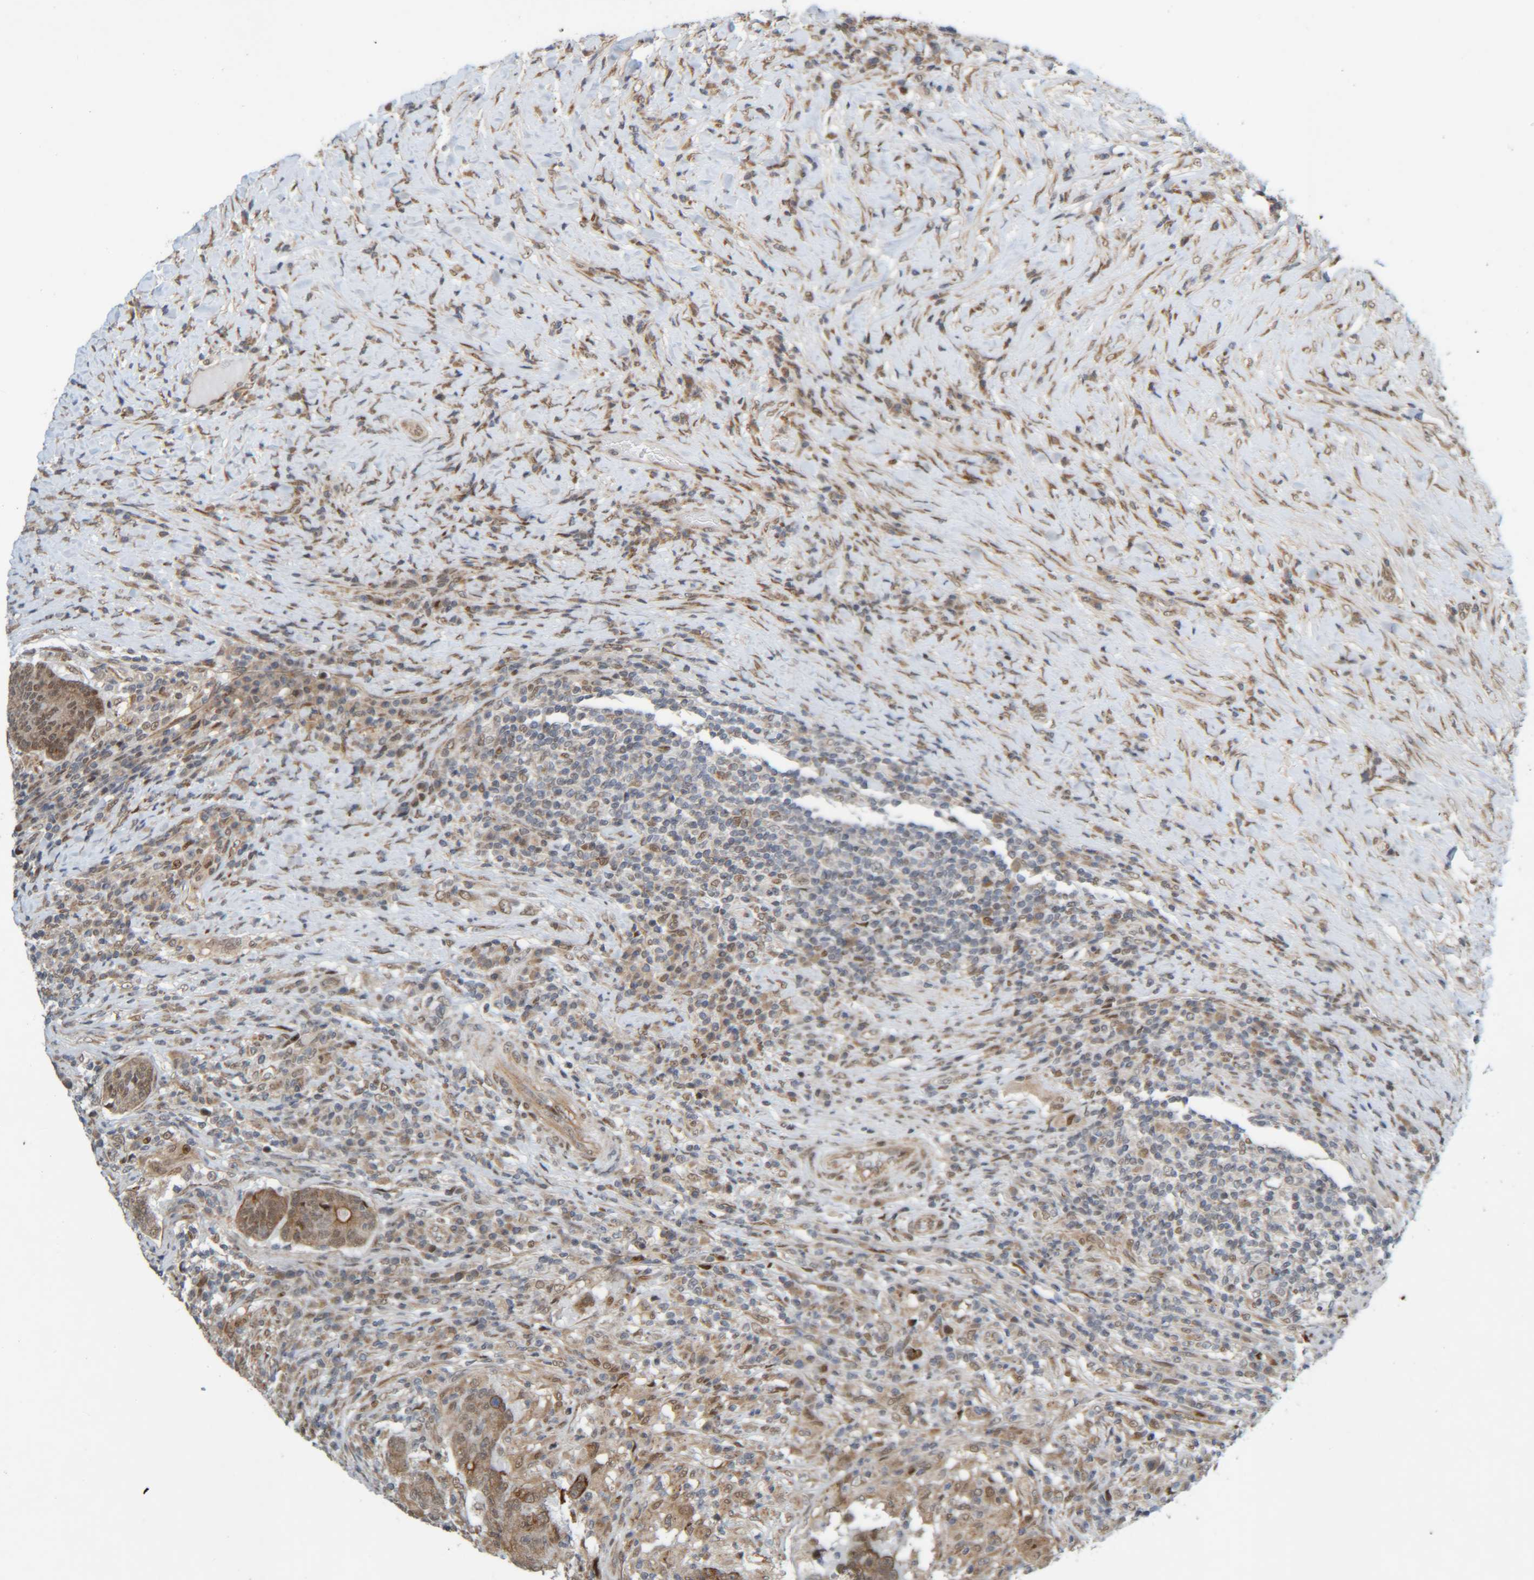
{"staining": {"intensity": "weak", "quantity": ">75%", "location": "nuclear"}, "tissue": "colorectal cancer", "cell_type": "Tumor cells", "image_type": "cancer", "snomed": [{"axis": "morphology", "description": "Normal tissue, NOS"}, {"axis": "morphology", "description": "Adenocarcinoma, NOS"}, {"axis": "topography", "description": "Colon"}], "caption": "DAB (3,3'-diaminobenzidine) immunohistochemical staining of human colorectal adenocarcinoma exhibits weak nuclear protein expression in approximately >75% of tumor cells.", "gene": "CCDC57", "patient": {"sex": "female", "age": 75}}